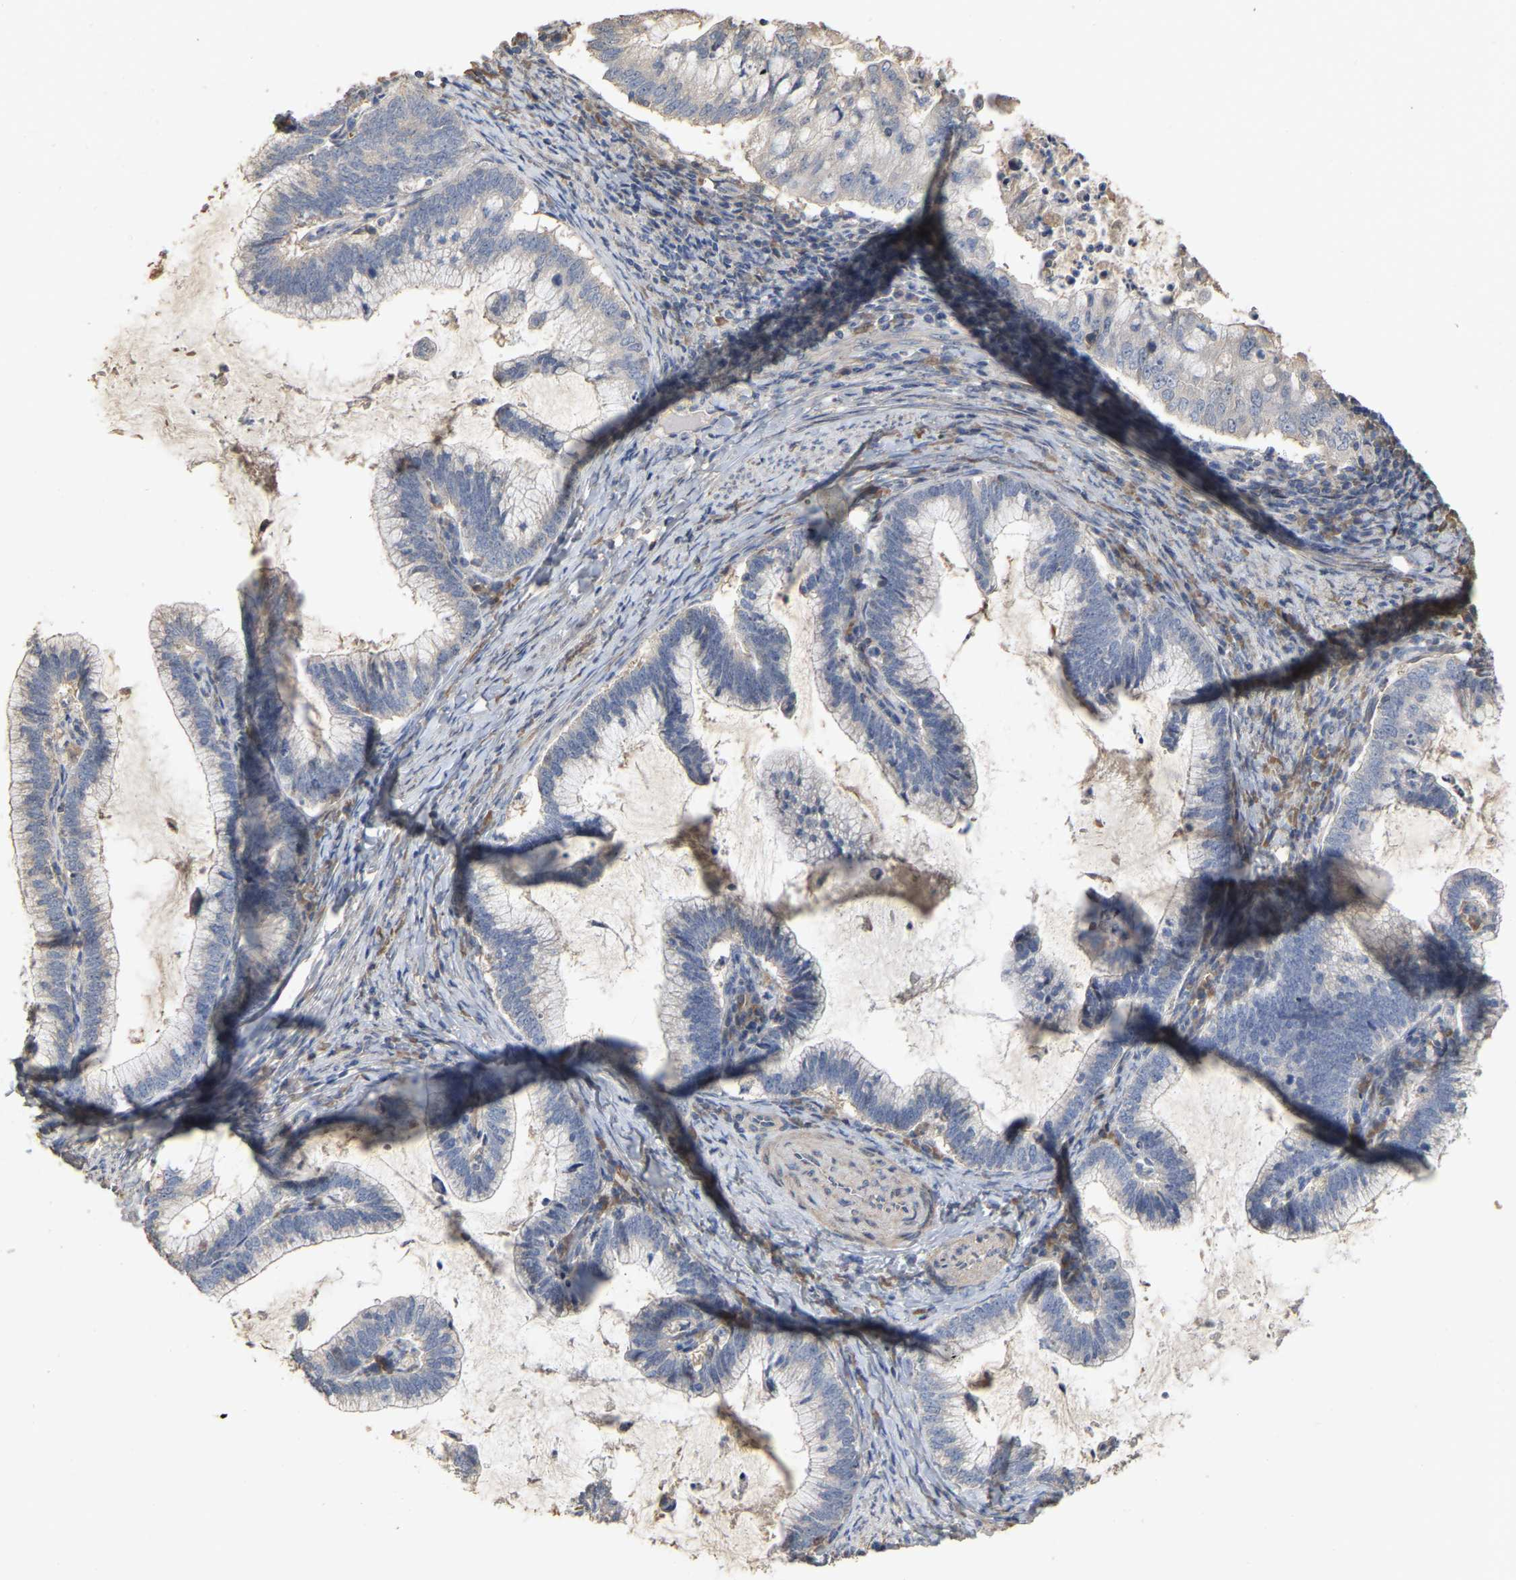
{"staining": {"intensity": "negative", "quantity": "none", "location": "none"}, "tissue": "cervical cancer", "cell_type": "Tumor cells", "image_type": "cancer", "snomed": [{"axis": "morphology", "description": "Adenocarcinoma, NOS"}, {"axis": "topography", "description": "Cervix"}], "caption": "The image exhibits no significant positivity in tumor cells of adenocarcinoma (cervical).", "gene": "NCS1", "patient": {"sex": "female", "age": 36}}